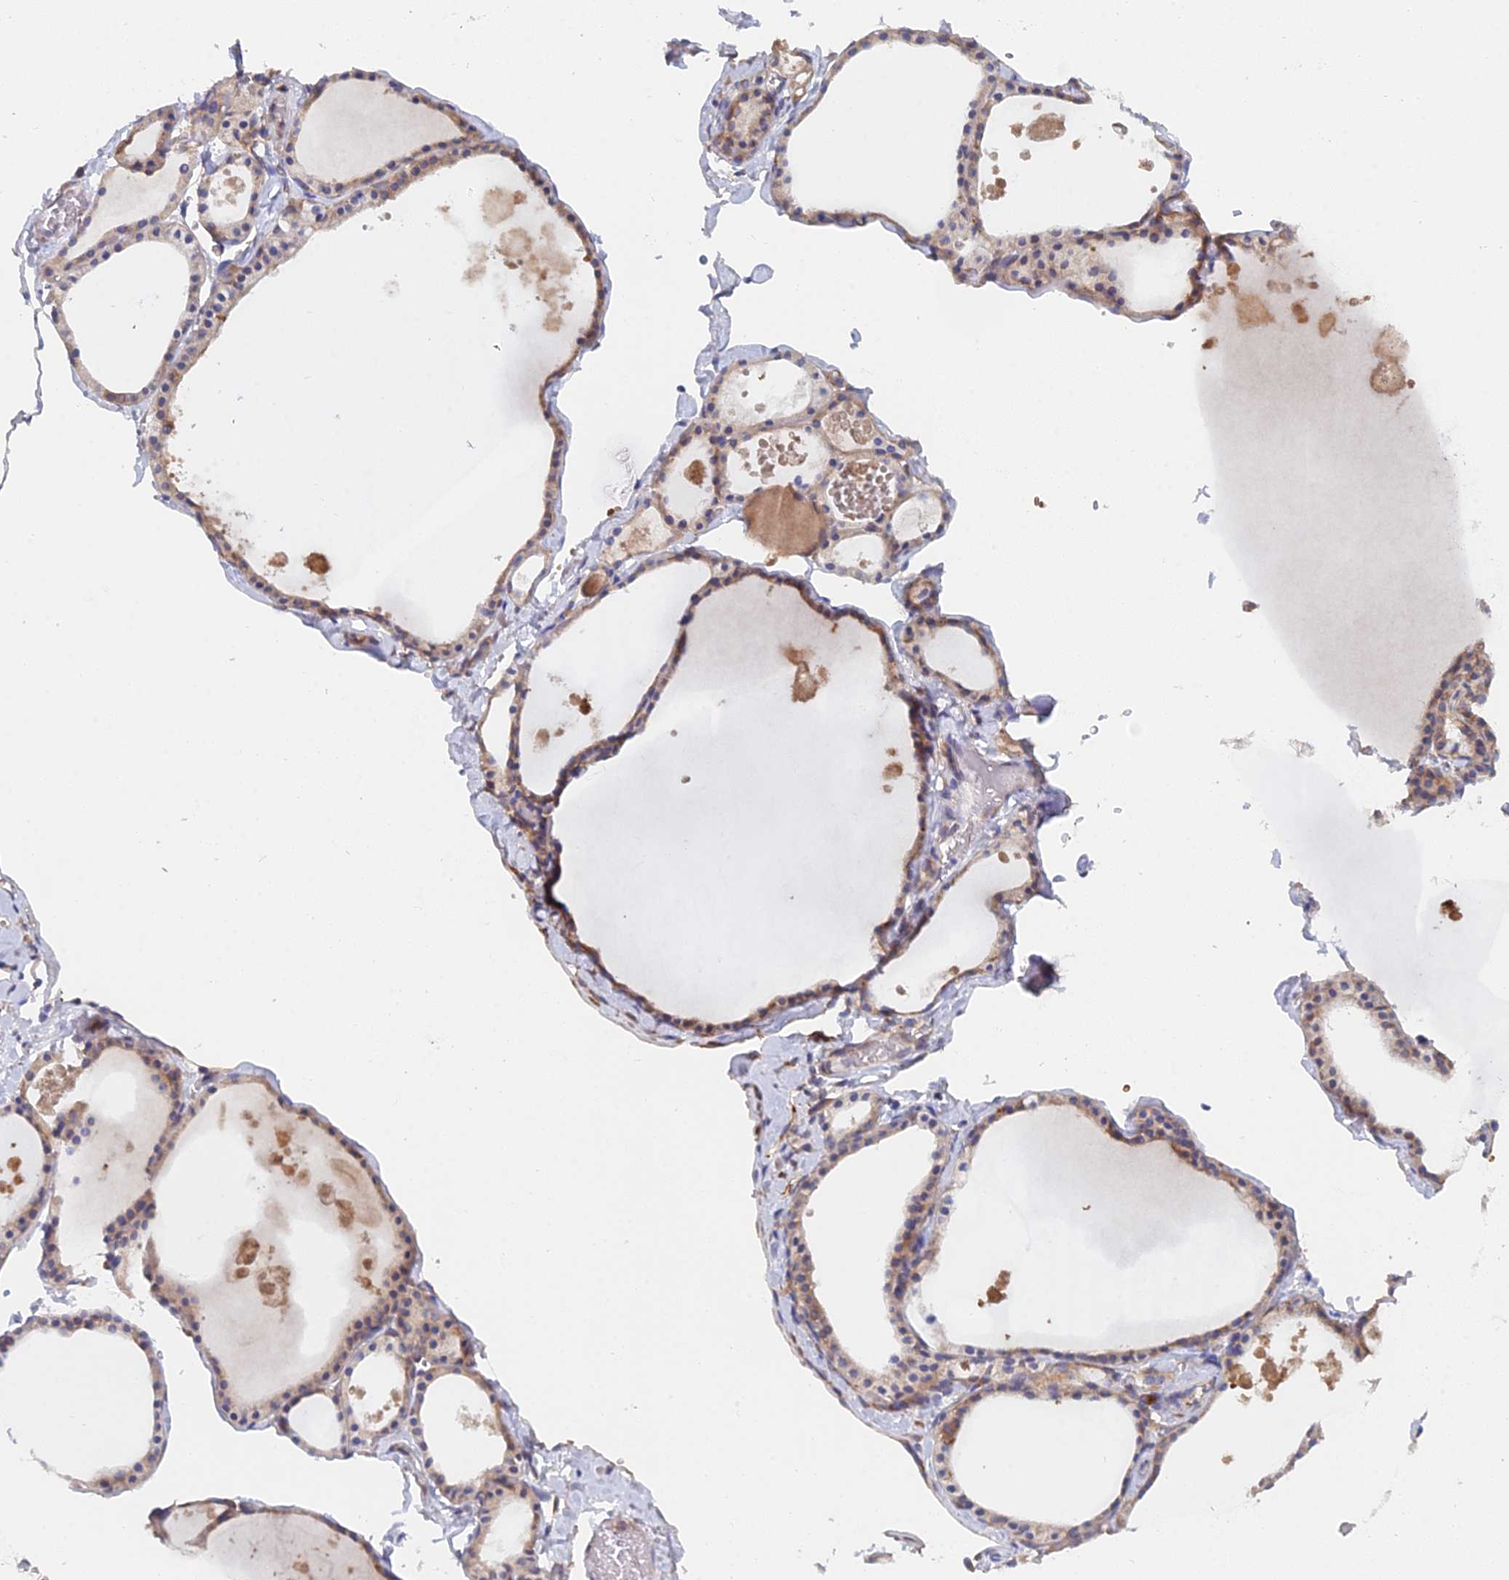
{"staining": {"intensity": "weak", "quantity": ">75%", "location": "cytoplasmic/membranous"}, "tissue": "thyroid gland", "cell_type": "Glandular cells", "image_type": "normal", "snomed": [{"axis": "morphology", "description": "Normal tissue, NOS"}, {"axis": "topography", "description": "Thyroid gland"}], "caption": "This micrograph displays immunohistochemistry (IHC) staining of unremarkable human thyroid gland, with low weak cytoplasmic/membranous expression in approximately >75% of glandular cells.", "gene": "ELOF1", "patient": {"sex": "male", "age": 56}}